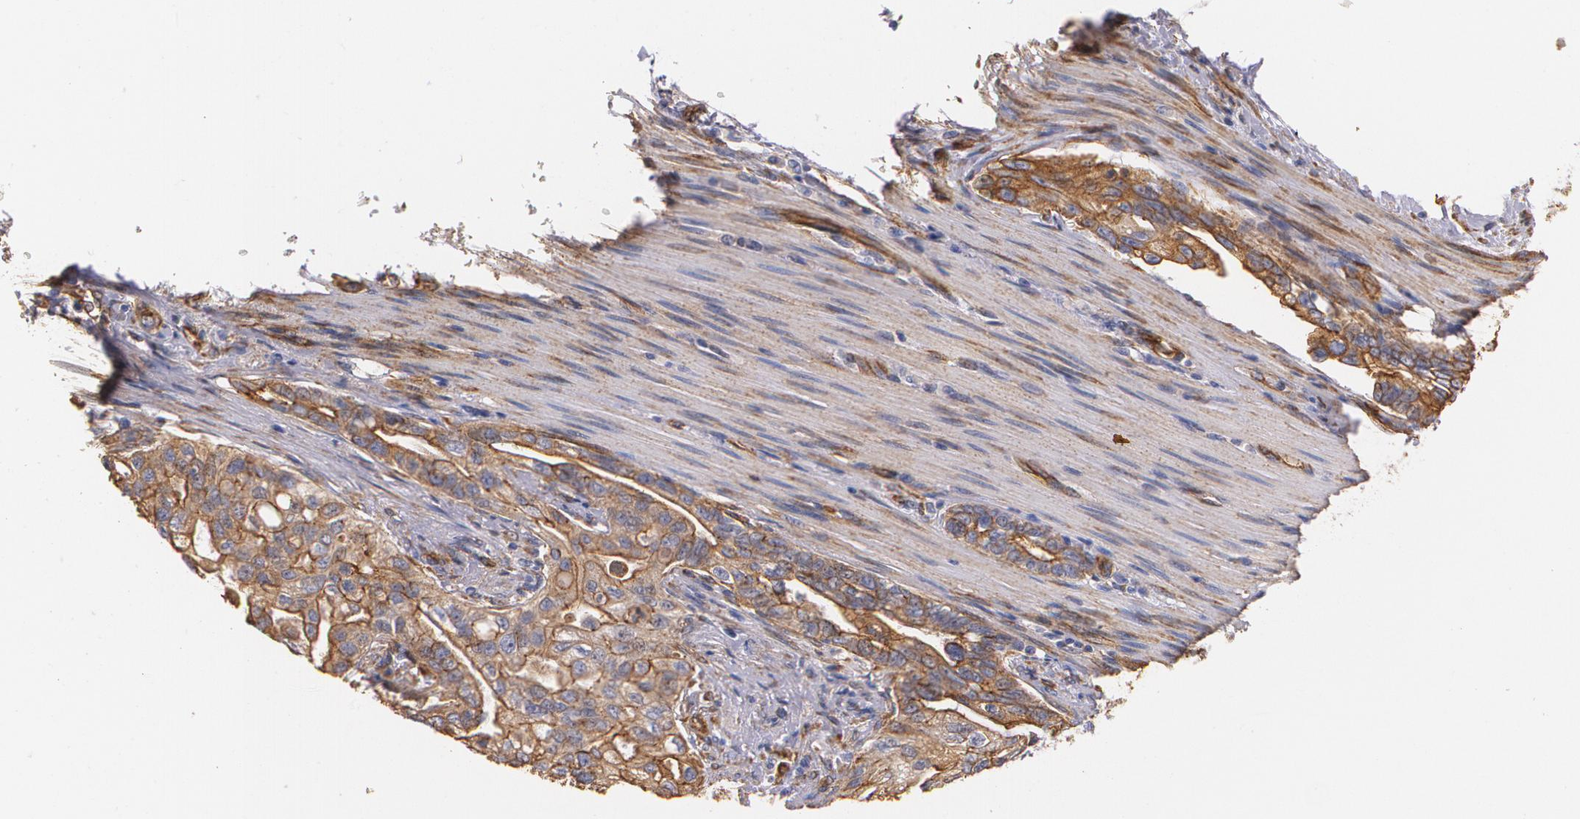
{"staining": {"intensity": "strong", "quantity": ">75%", "location": "cytoplasmic/membranous"}, "tissue": "pancreatic cancer", "cell_type": "Tumor cells", "image_type": "cancer", "snomed": [{"axis": "morphology", "description": "Normal tissue, NOS"}, {"axis": "topography", "description": "Pancreas"}], "caption": "A brown stain shows strong cytoplasmic/membranous expression of a protein in pancreatic cancer tumor cells. The protein of interest is stained brown, and the nuclei are stained in blue (DAB IHC with brightfield microscopy, high magnification).", "gene": "TJP1", "patient": {"sex": "male", "age": 42}}